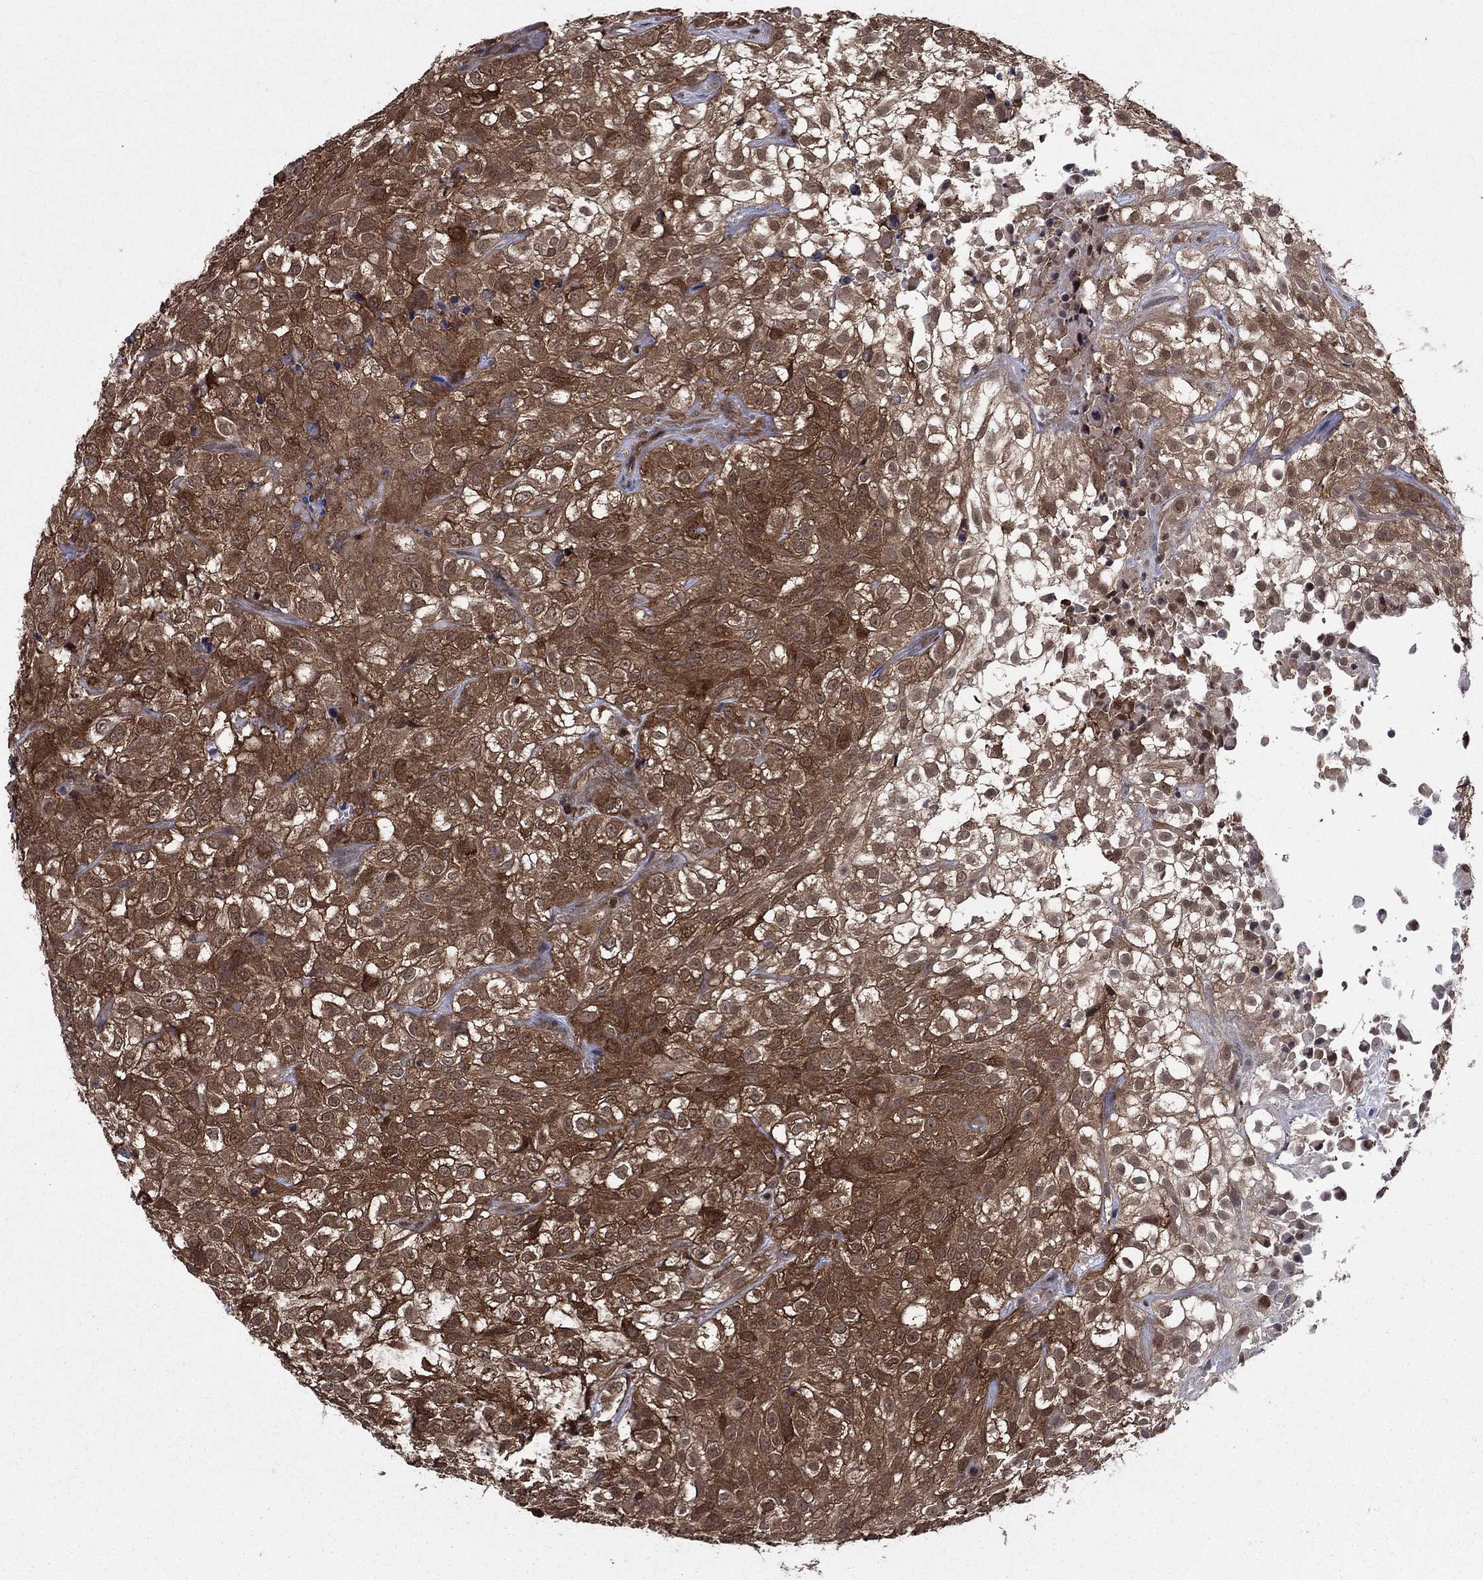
{"staining": {"intensity": "strong", "quantity": ">75%", "location": "cytoplasmic/membranous"}, "tissue": "urothelial cancer", "cell_type": "Tumor cells", "image_type": "cancer", "snomed": [{"axis": "morphology", "description": "Urothelial carcinoma, High grade"}, {"axis": "topography", "description": "Urinary bladder"}], "caption": "Protein staining by IHC demonstrates strong cytoplasmic/membranous positivity in approximately >75% of tumor cells in urothelial cancer.", "gene": "CACYBP", "patient": {"sex": "male", "age": 56}}